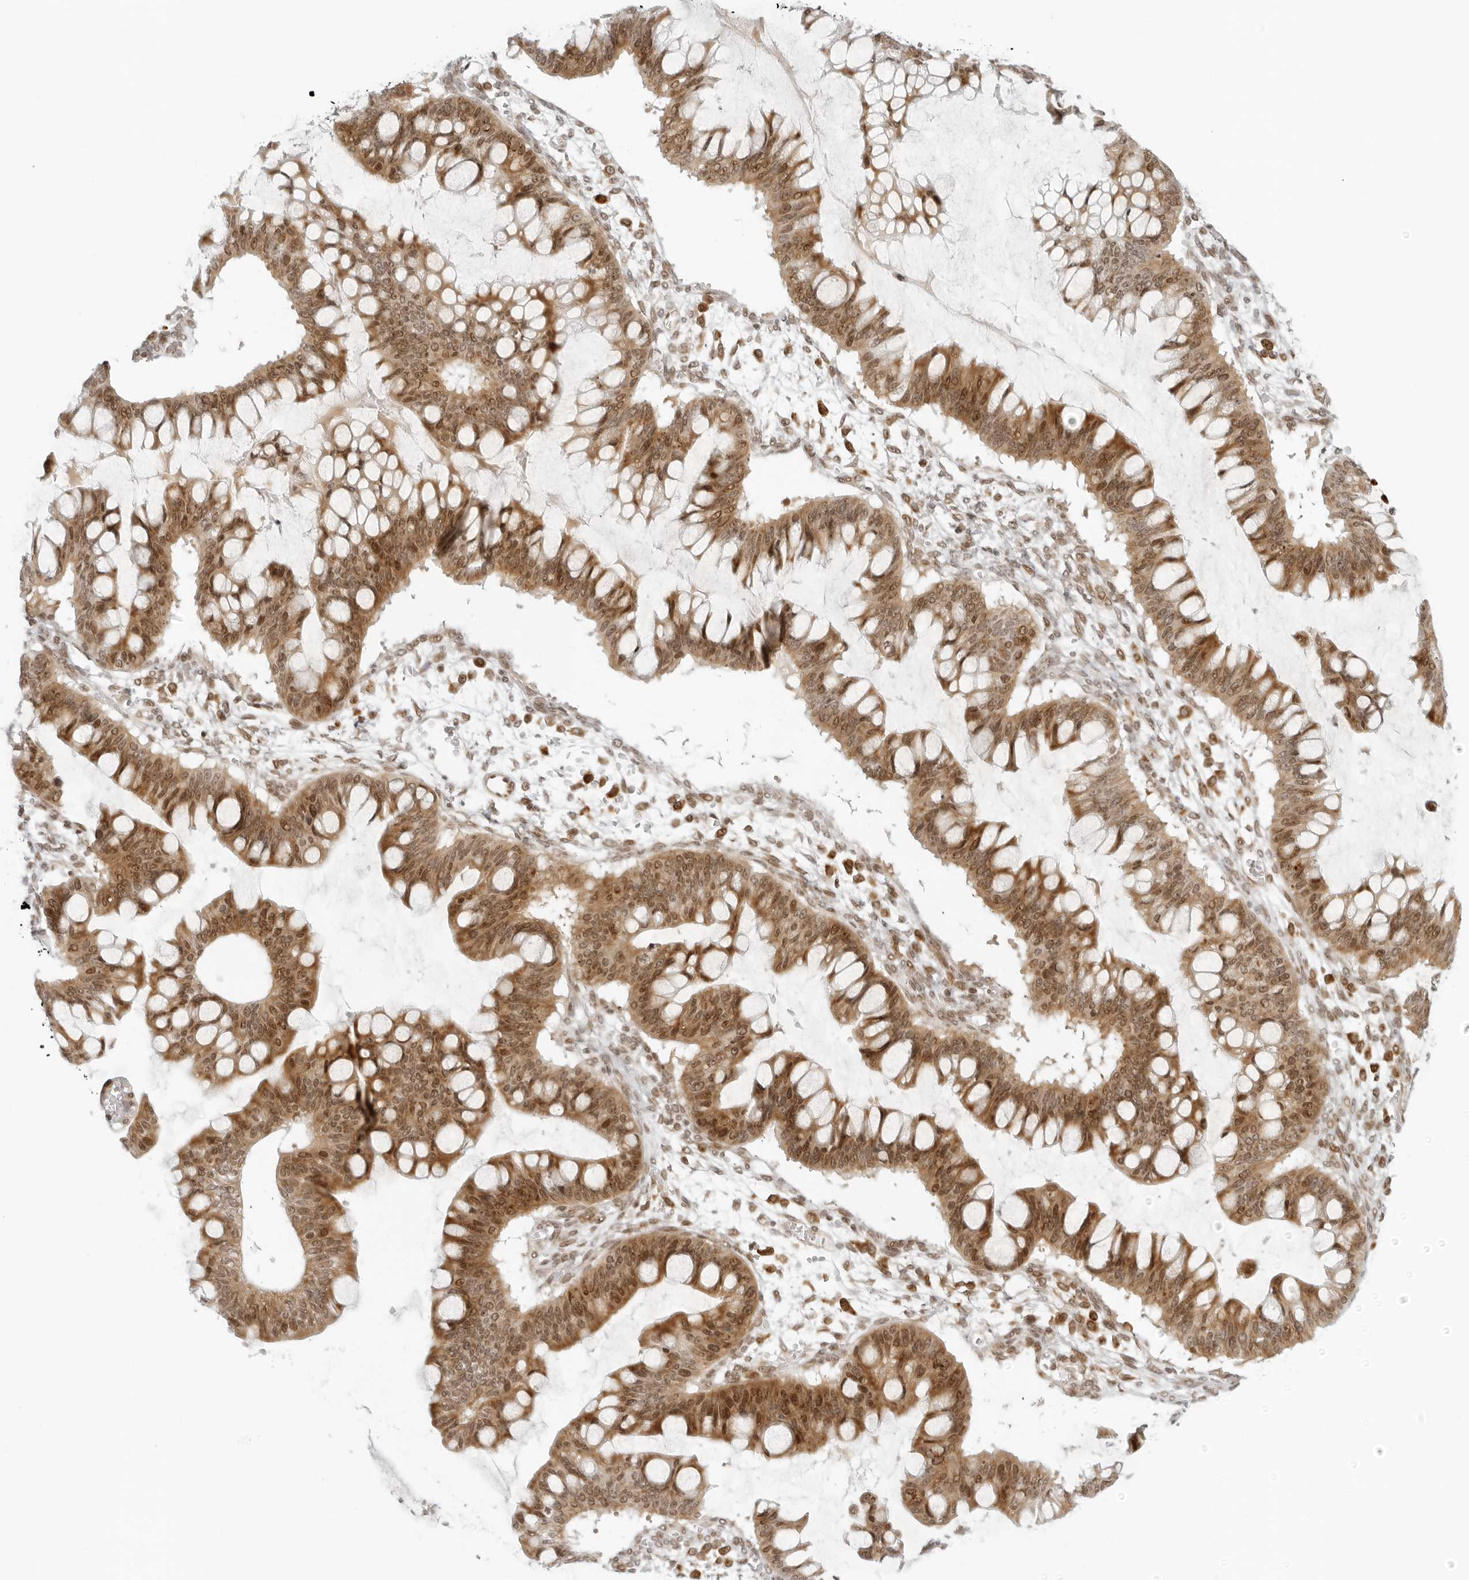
{"staining": {"intensity": "moderate", "quantity": ">75%", "location": "cytoplasmic/membranous,nuclear"}, "tissue": "ovarian cancer", "cell_type": "Tumor cells", "image_type": "cancer", "snomed": [{"axis": "morphology", "description": "Cystadenocarcinoma, mucinous, NOS"}, {"axis": "topography", "description": "Ovary"}], "caption": "Ovarian cancer stained with DAB immunohistochemistry shows medium levels of moderate cytoplasmic/membranous and nuclear expression in about >75% of tumor cells.", "gene": "ZNF407", "patient": {"sex": "female", "age": 73}}